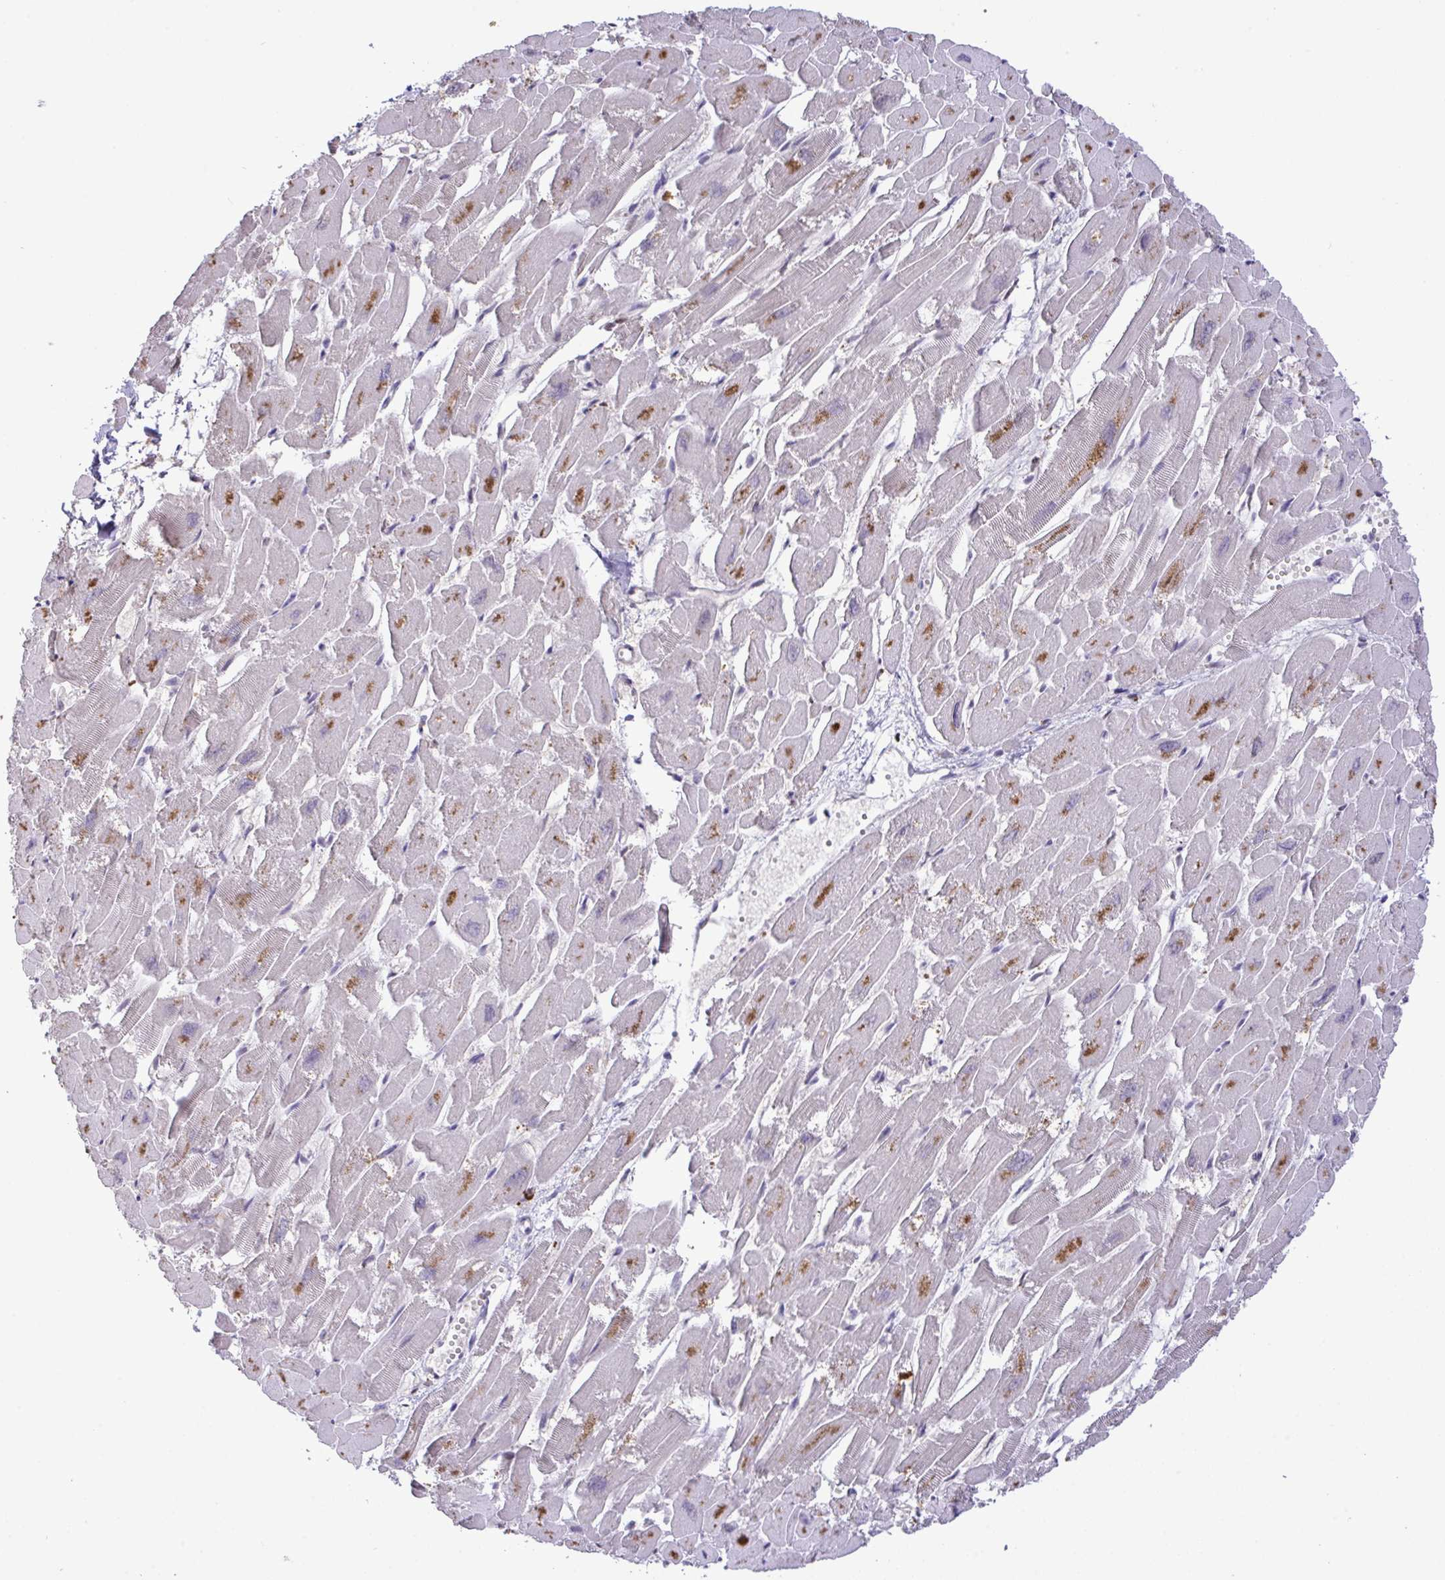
{"staining": {"intensity": "strong", "quantity": "<25%", "location": "cytoplasmic/membranous,nuclear"}, "tissue": "heart muscle", "cell_type": "Cardiomyocytes", "image_type": "normal", "snomed": [{"axis": "morphology", "description": "Normal tissue, NOS"}, {"axis": "topography", "description": "Heart"}], "caption": "Cardiomyocytes reveal strong cytoplasmic/membranous,nuclear staining in about <25% of cells in benign heart muscle. (DAB (3,3'-diaminobenzidine) IHC with brightfield microscopy, high magnification).", "gene": "C12orf57", "patient": {"sex": "male", "age": 54}}